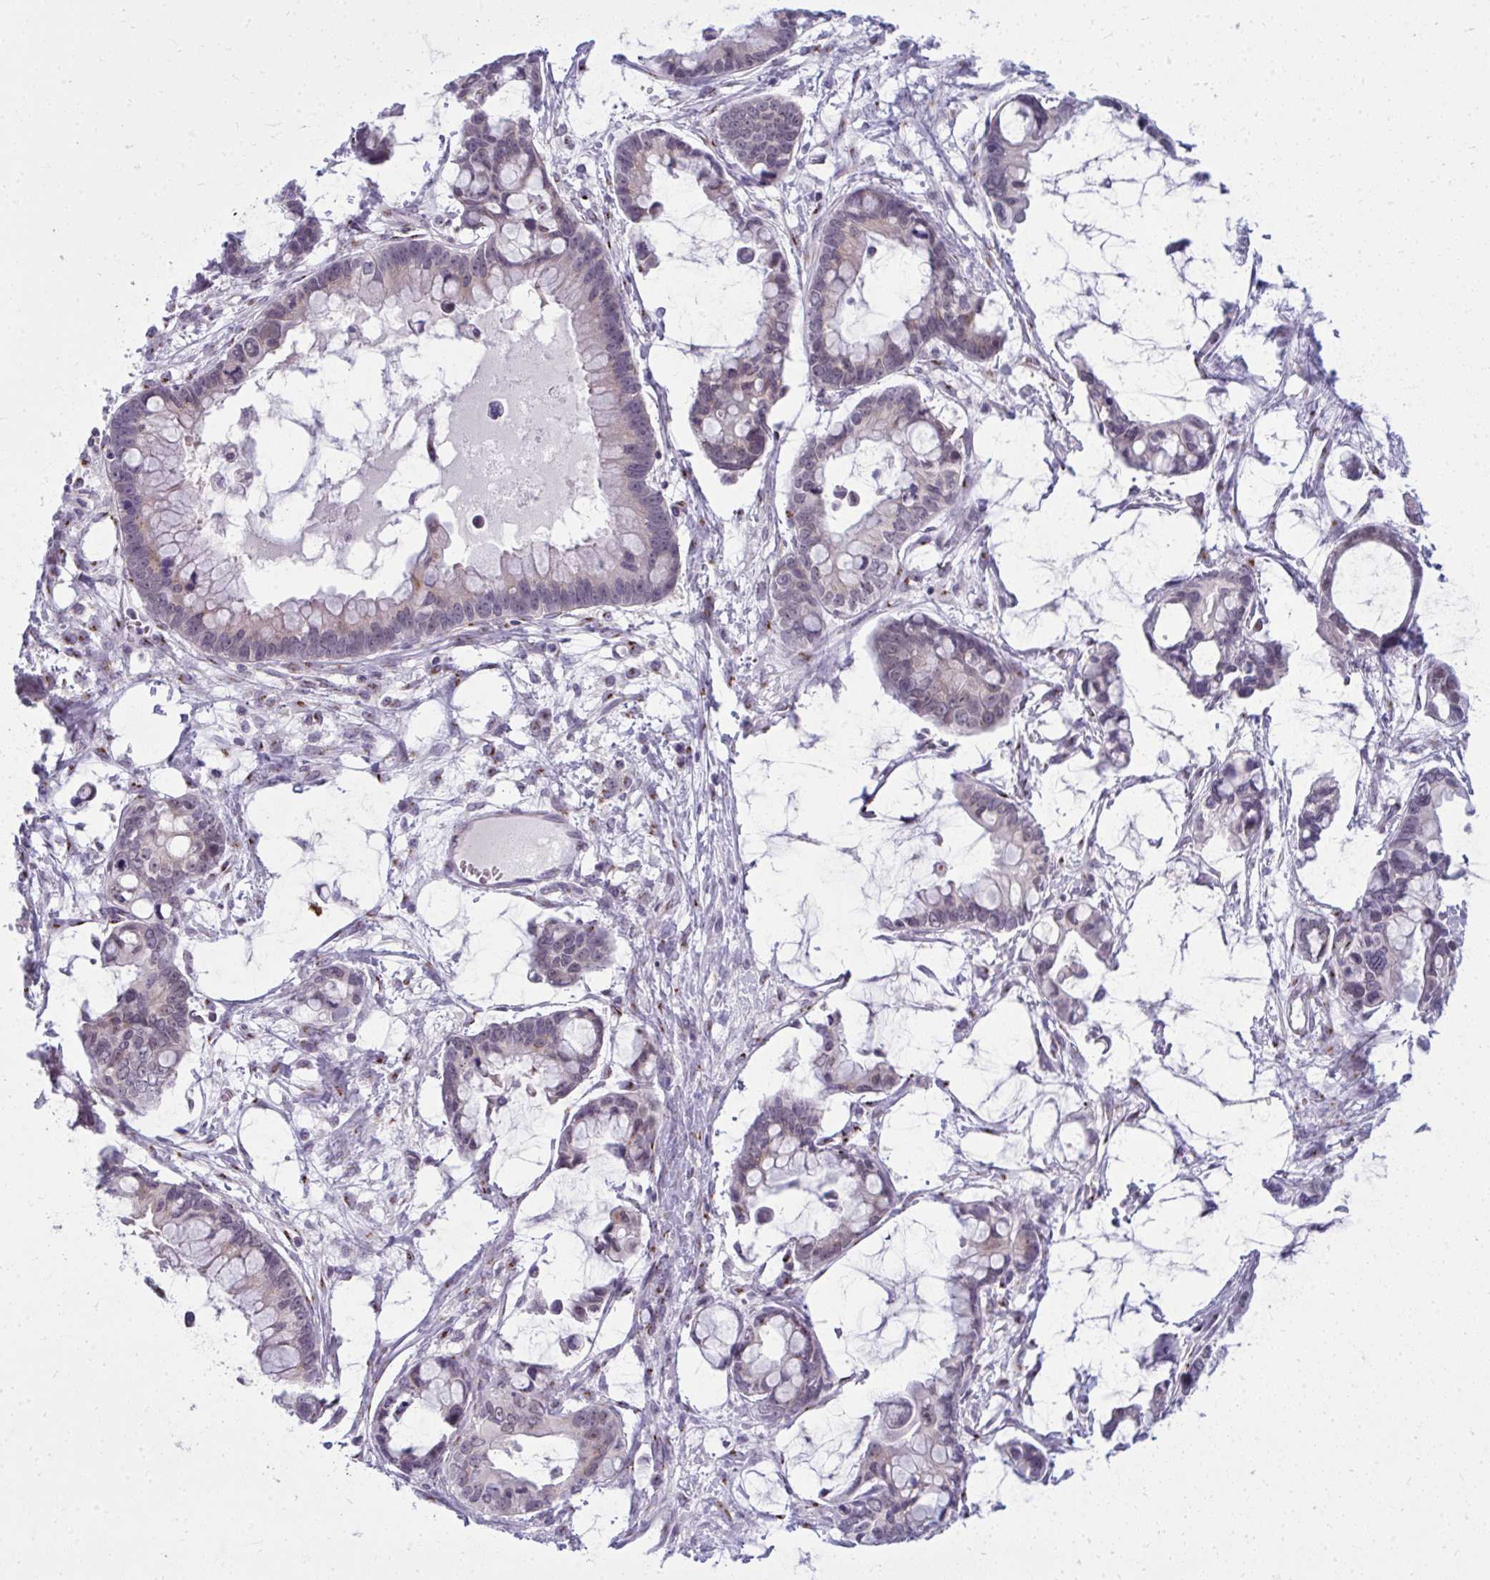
{"staining": {"intensity": "moderate", "quantity": "<25%", "location": "cytoplasmic/membranous"}, "tissue": "ovarian cancer", "cell_type": "Tumor cells", "image_type": "cancer", "snomed": [{"axis": "morphology", "description": "Cystadenocarcinoma, mucinous, NOS"}, {"axis": "topography", "description": "Ovary"}], "caption": "This micrograph exhibits immunohistochemistry staining of human ovarian cancer (mucinous cystadenocarcinoma), with low moderate cytoplasmic/membranous staining in approximately <25% of tumor cells.", "gene": "DTX4", "patient": {"sex": "female", "age": 63}}